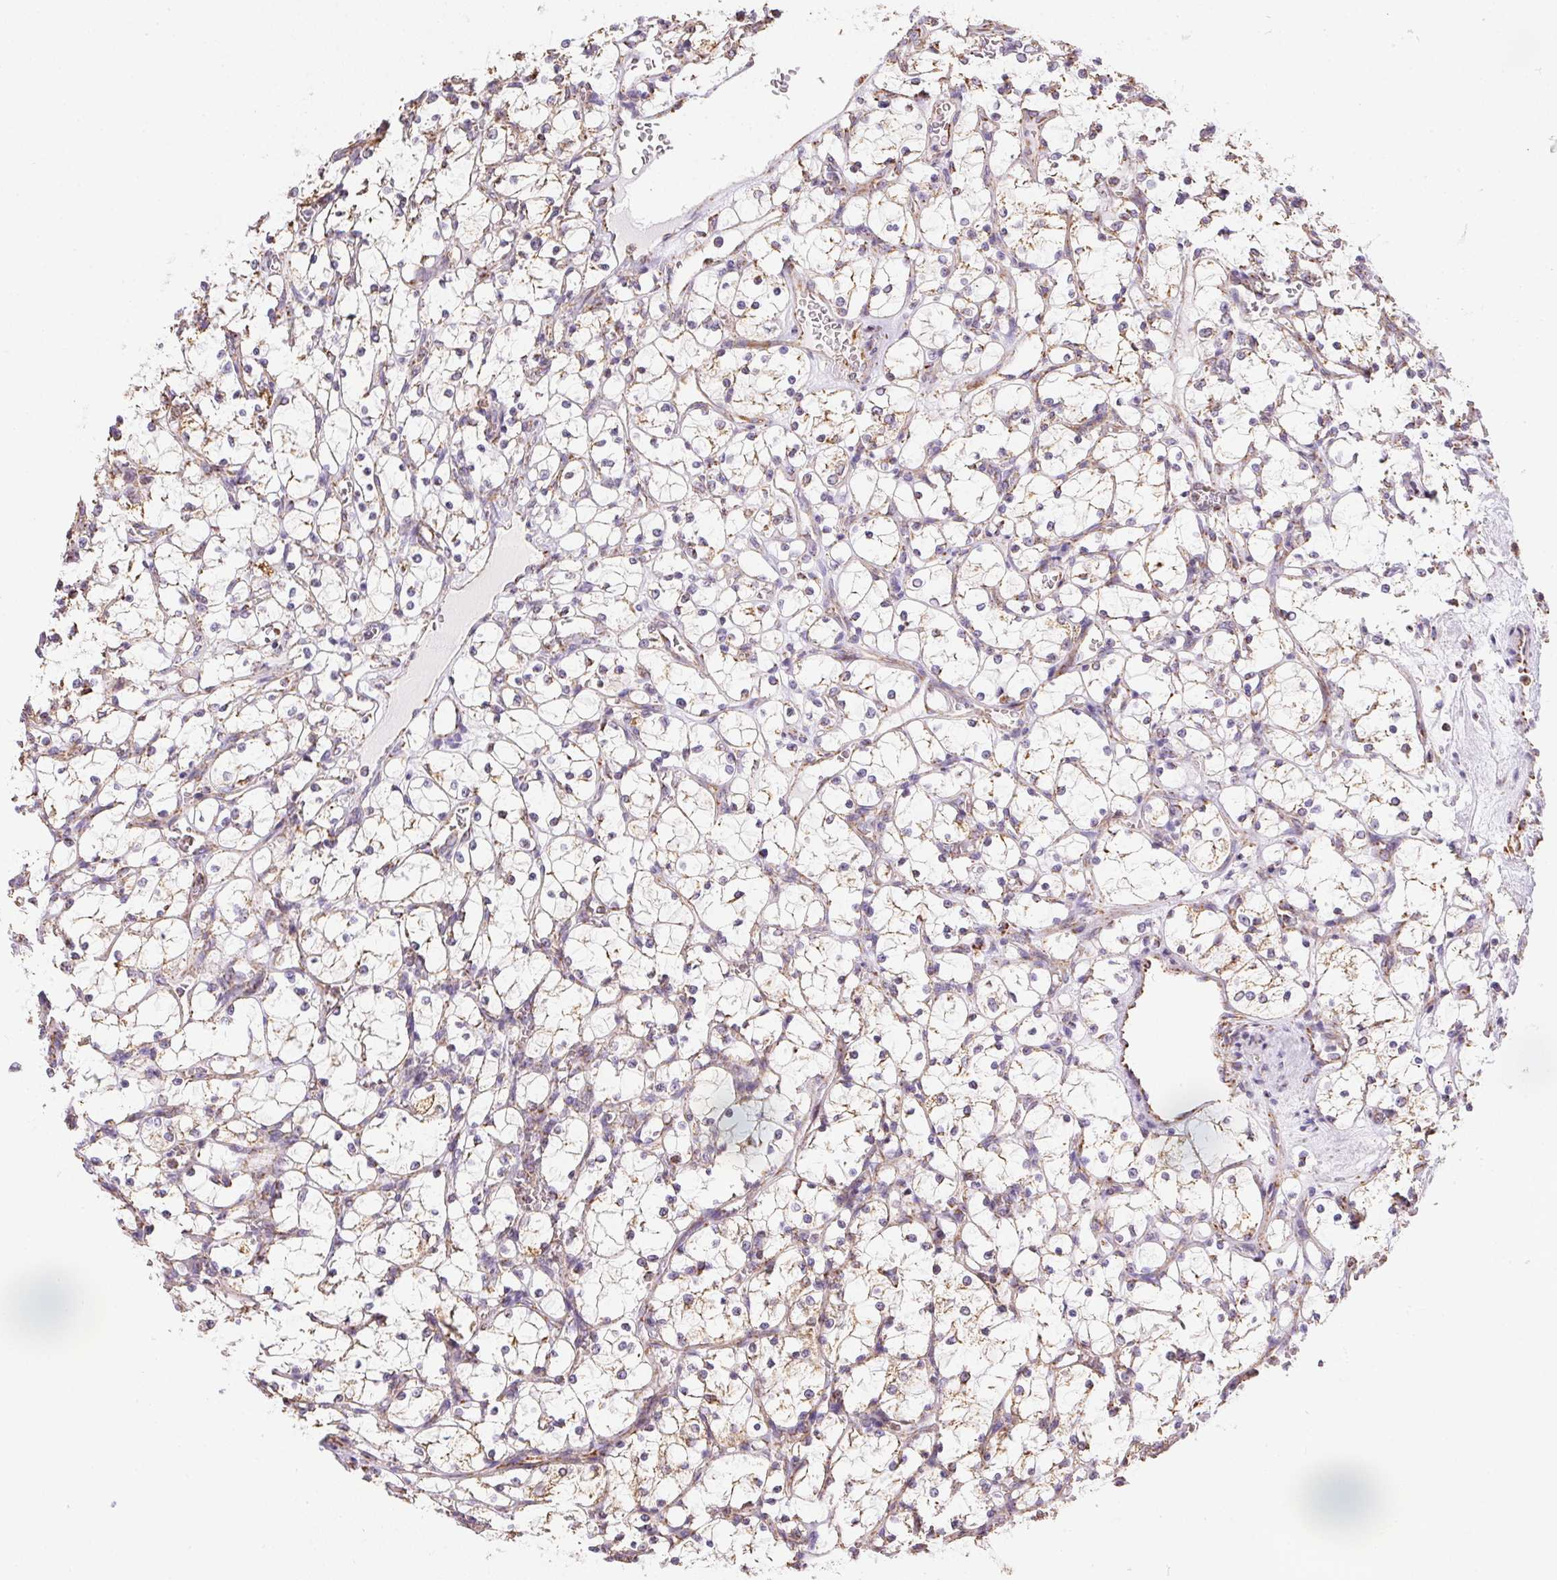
{"staining": {"intensity": "weak", "quantity": "25%-75%", "location": "cytoplasmic/membranous"}, "tissue": "renal cancer", "cell_type": "Tumor cells", "image_type": "cancer", "snomed": [{"axis": "morphology", "description": "Adenocarcinoma, NOS"}, {"axis": "topography", "description": "Kidney"}], "caption": "IHC photomicrograph of neoplastic tissue: adenocarcinoma (renal) stained using IHC reveals low levels of weak protein expression localized specifically in the cytoplasmic/membranous of tumor cells, appearing as a cytoplasmic/membranous brown color.", "gene": "MAPK11", "patient": {"sex": "female", "age": 69}}